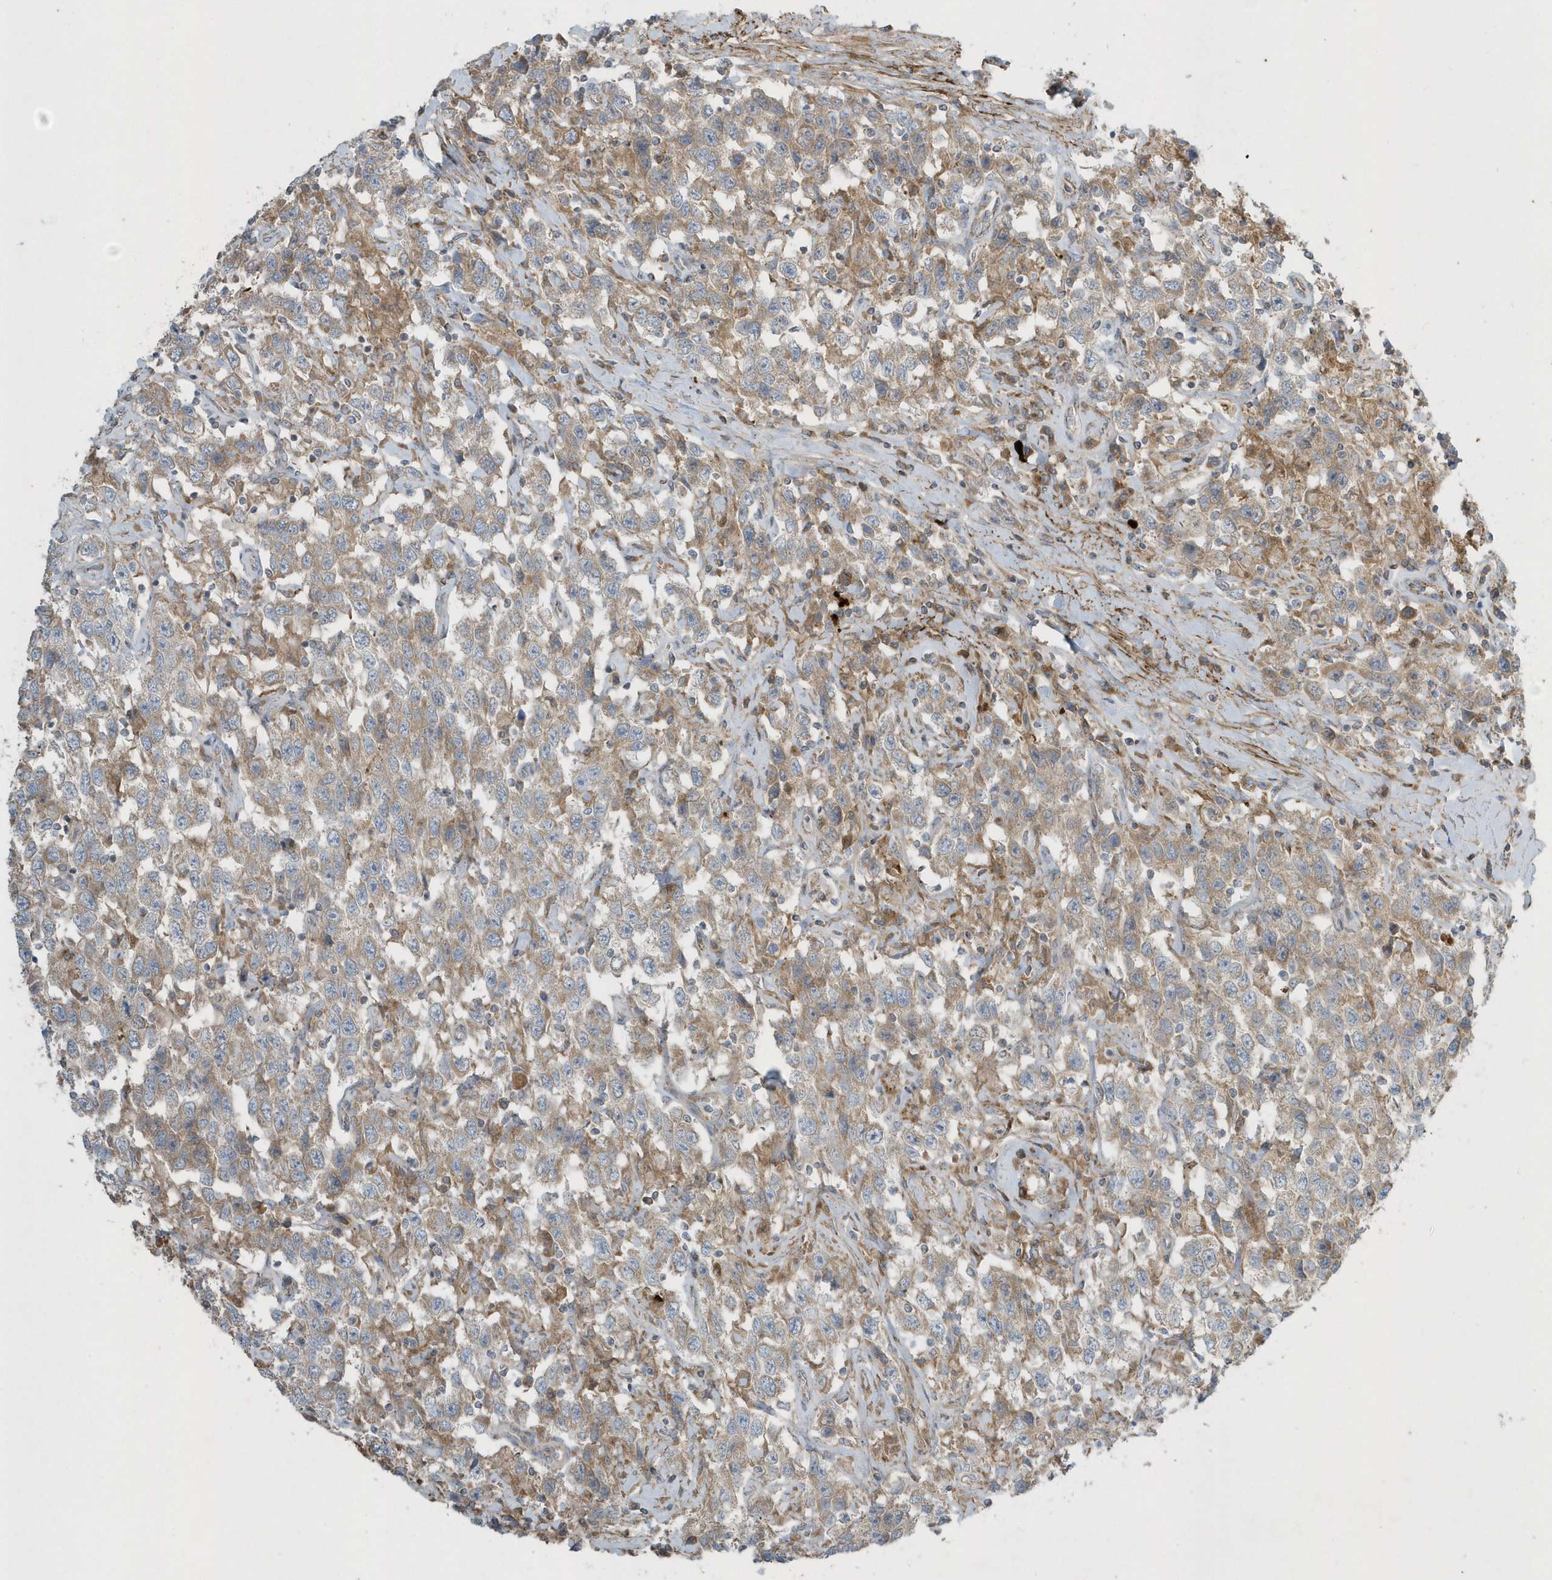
{"staining": {"intensity": "weak", "quantity": ">75%", "location": "cytoplasmic/membranous"}, "tissue": "testis cancer", "cell_type": "Tumor cells", "image_type": "cancer", "snomed": [{"axis": "morphology", "description": "Seminoma, NOS"}, {"axis": "topography", "description": "Testis"}], "caption": "Immunohistochemical staining of human testis cancer exhibits low levels of weak cytoplasmic/membranous protein expression in approximately >75% of tumor cells.", "gene": "SLC38A2", "patient": {"sex": "male", "age": 41}}